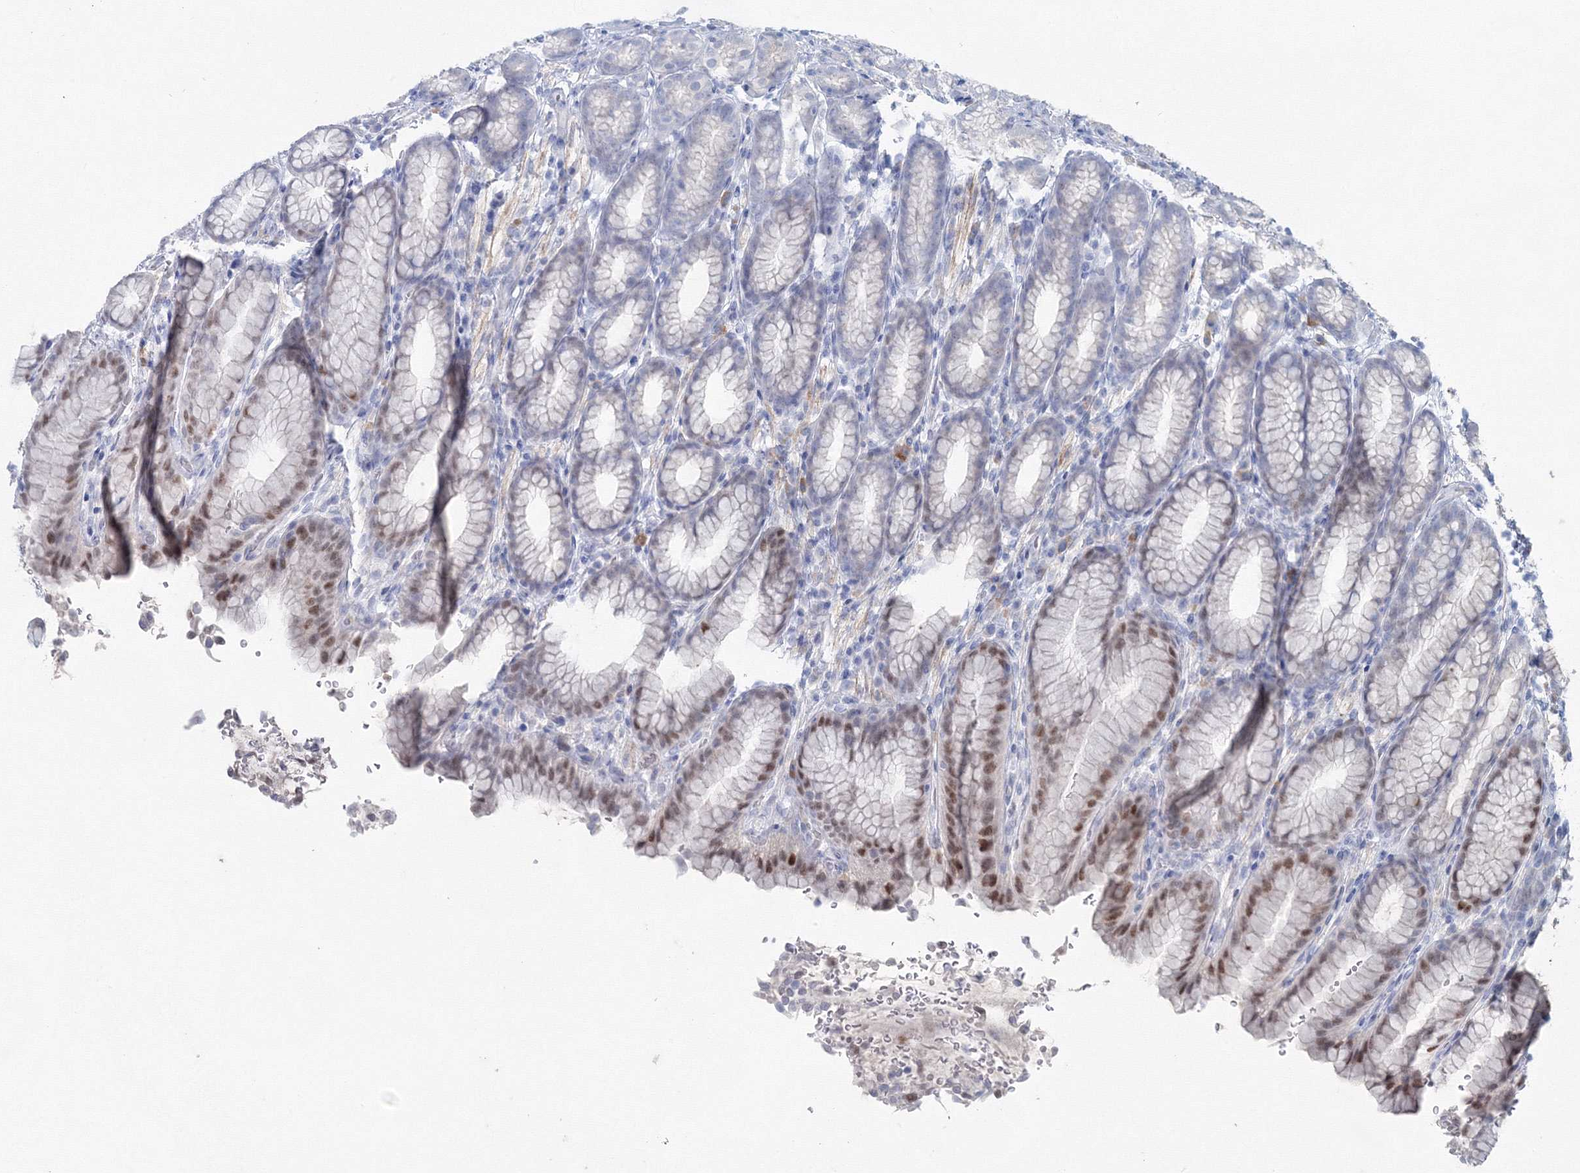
{"staining": {"intensity": "moderate", "quantity": "<25%", "location": "nuclear"}, "tissue": "stomach", "cell_type": "Glandular cells", "image_type": "normal", "snomed": [{"axis": "morphology", "description": "Normal tissue, NOS"}, {"axis": "topography", "description": "Stomach"}], "caption": "Protein analysis of normal stomach demonstrates moderate nuclear staining in about <25% of glandular cells.", "gene": "GCKR", "patient": {"sex": "male", "age": 42}}